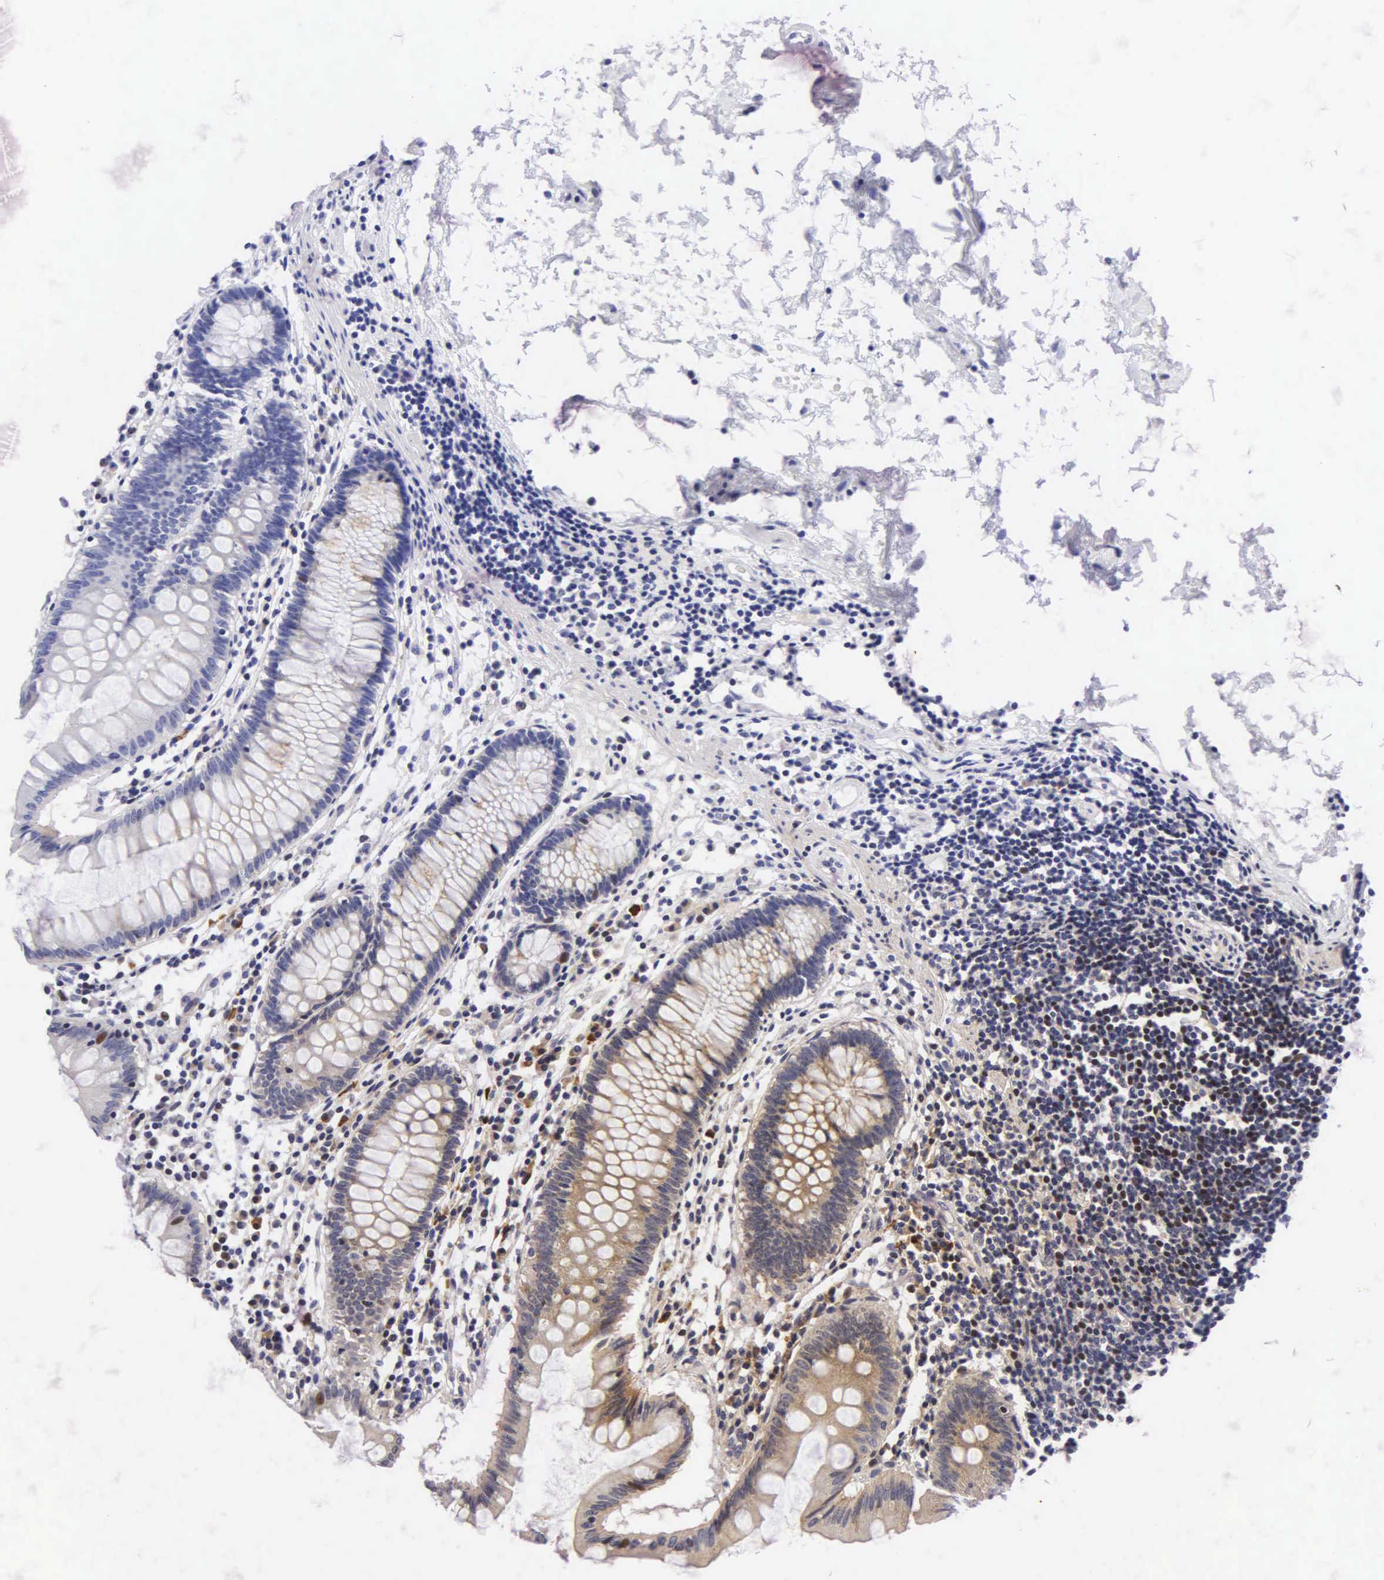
{"staining": {"intensity": "negative", "quantity": "none", "location": "none"}, "tissue": "colon", "cell_type": "Endothelial cells", "image_type": "normal", "snomed": [{"axis": "morphology", "description": "Normal tissue, NOS"}, {"axis": "topography", "description": "Colon"}], "caption": "DAB (3,3'-diaminobenzidine) immunohistochemical staining of benign colon demonstrates no significant positivity in endothelial cells. (DAB immunohistochemistry, high magnification).", "gene": "NKX2", "patient": {"sex": "female", "age": 55}}